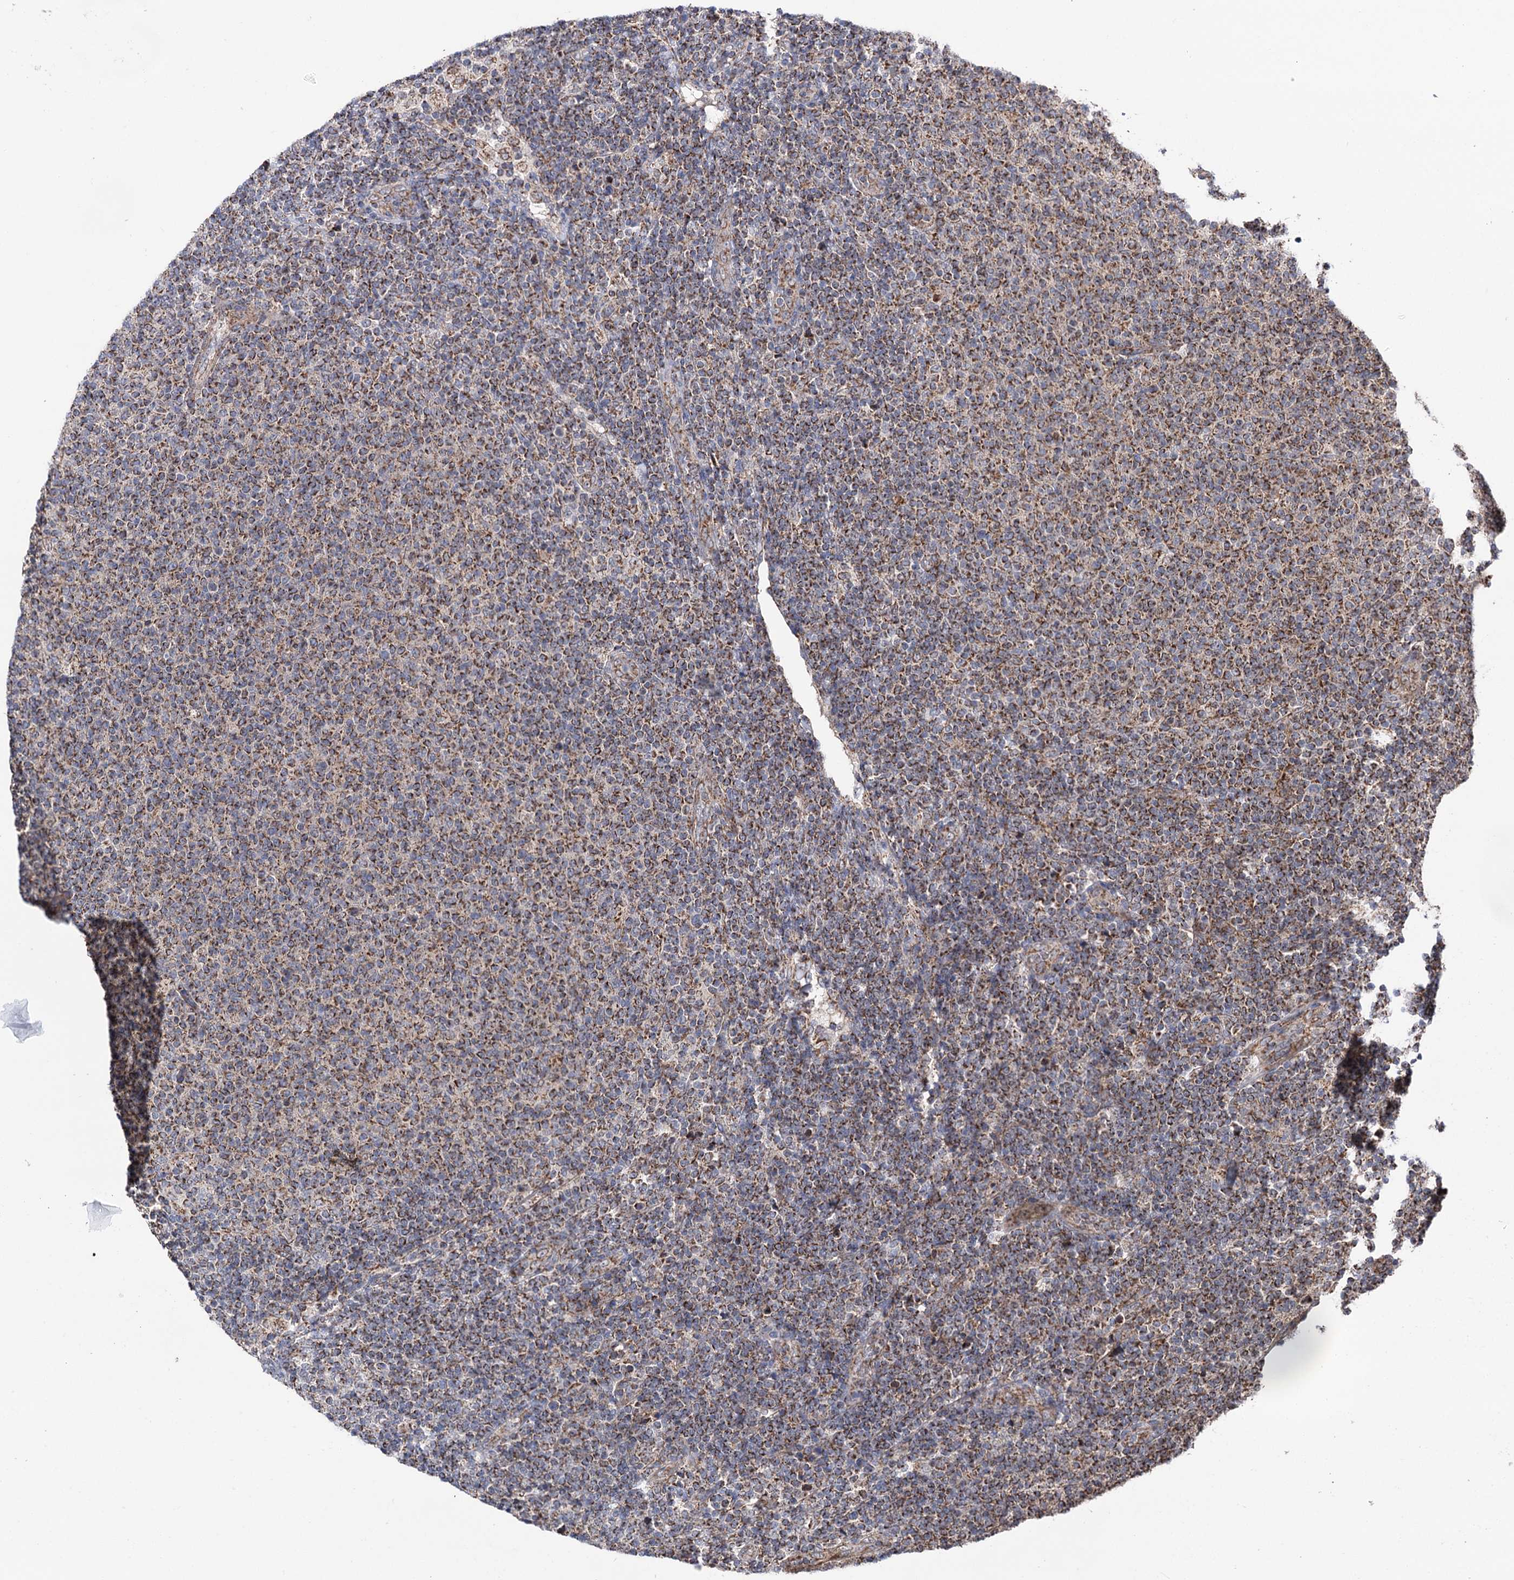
{"staining": {"intensity": "moderate", "quantity": ">75%", "location": "cytoplasmic/membranous"}, "tissue": "lymphoma", "cell_type": "Tumor cells", "image_type": "cancer", "snomed": [{"axis": "morphology", "description": "Malignant lymphoma, non-Hodgkin's type, Low grade"}, {"axis": "topography", "description": "Lymph node"}], "caption": "The photomicrograph shows a brown stain indicating the presence of a protein in the cytoplasmic/membranous of tumor cells in lymphoma. (Brightfield microscopy of DAB IHC at high magnification).", "gene": "SUCLA2", "patient": {"sex": "male", "age": 66}}